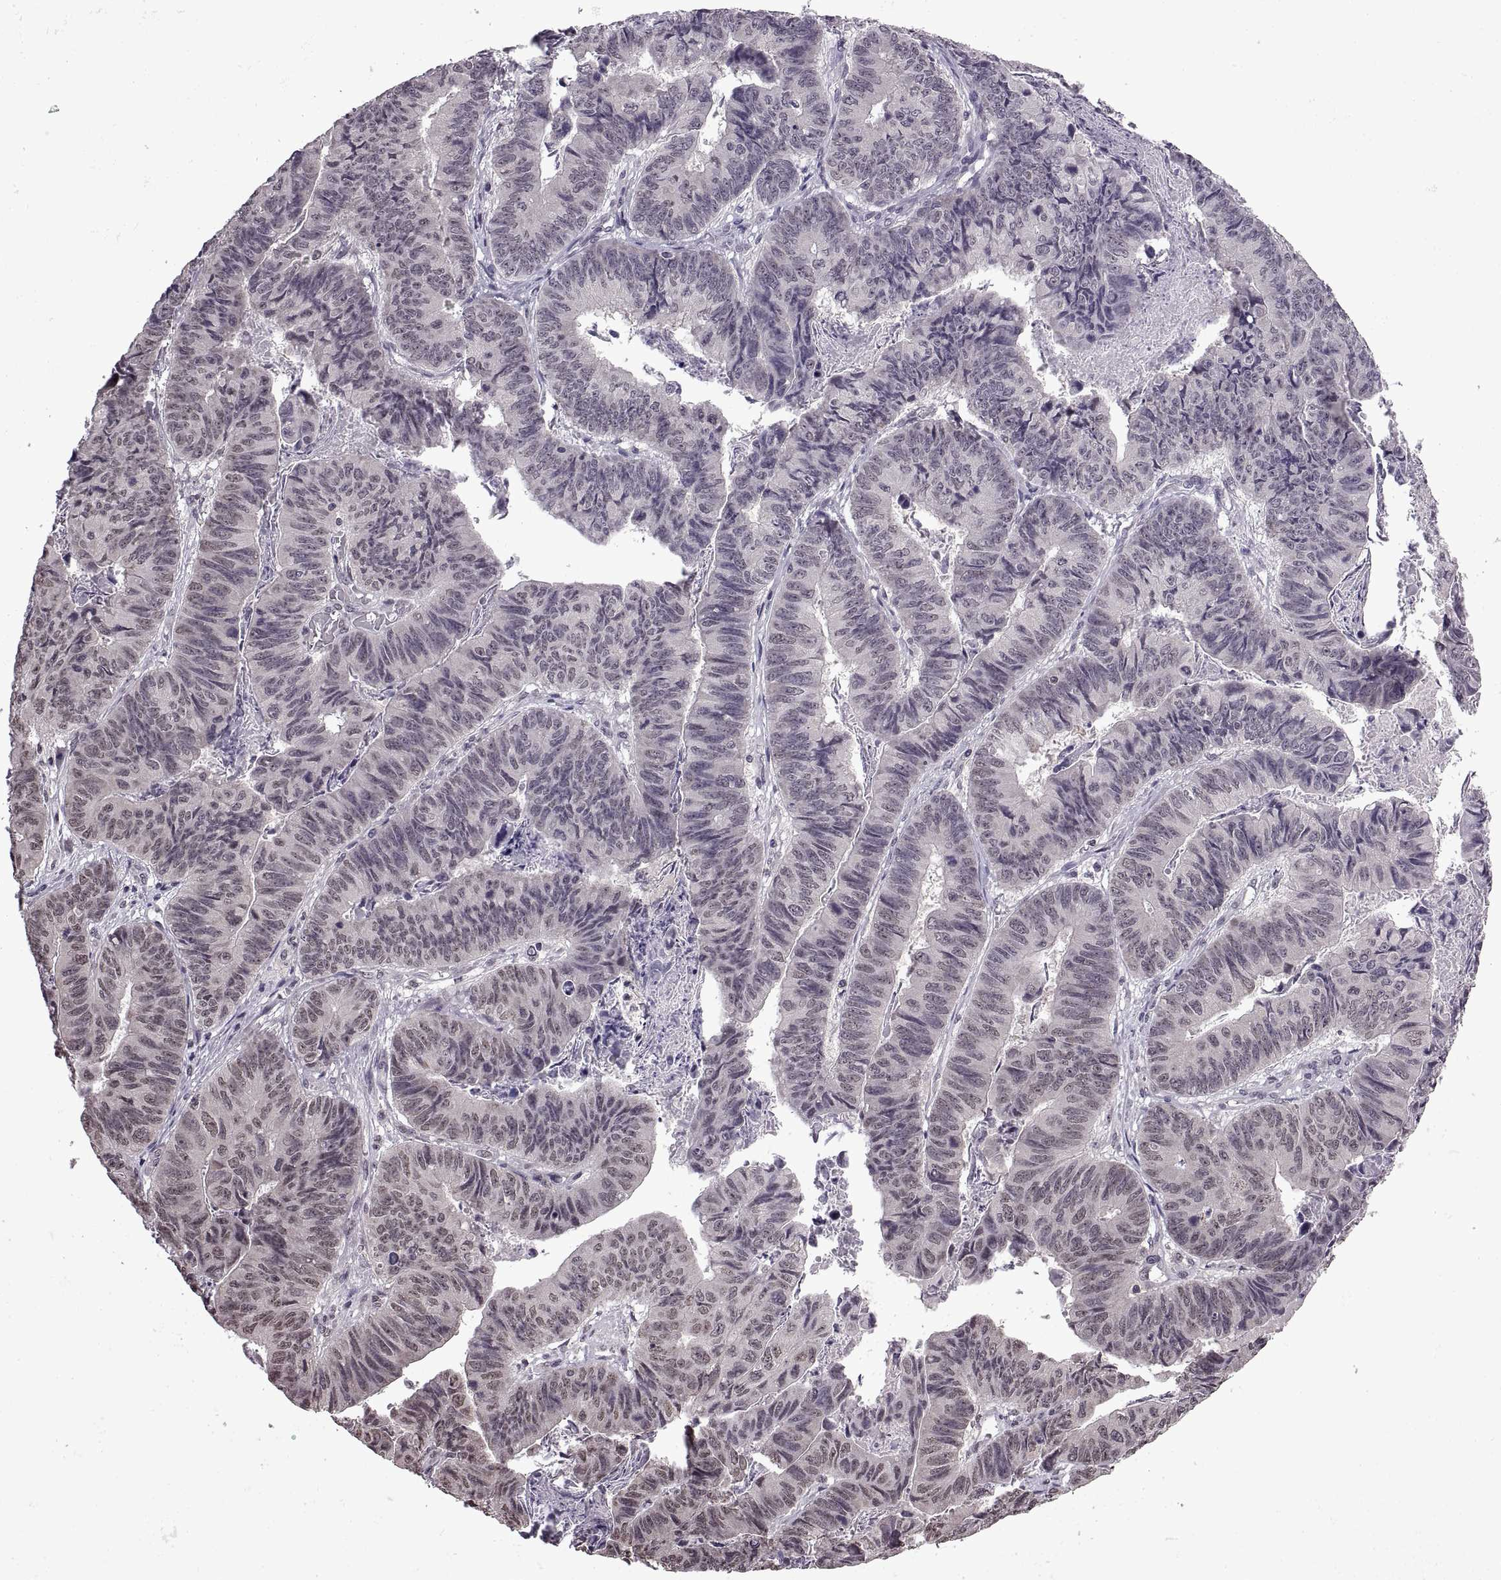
{"staining": {"intensity": "negative", "quantity": "none", "location": "none"}, "tissue": "stomach cancer", "cell_type": "Tumor cells", "image_type": "cancer", "snomed": [{"axis": "morphology", "description": "Adenocarcinoma, NOS"}, {"axis": "topography", "description": "Stomach, lower"}], "caption": "Tumor cells are negative for brown protein staining in stomach adenocarcinoma. (DAB immunohistochemistry (IHC), high magnification).", "gene": "INTS3", "patient": {"sex": "male", "age": 77}}